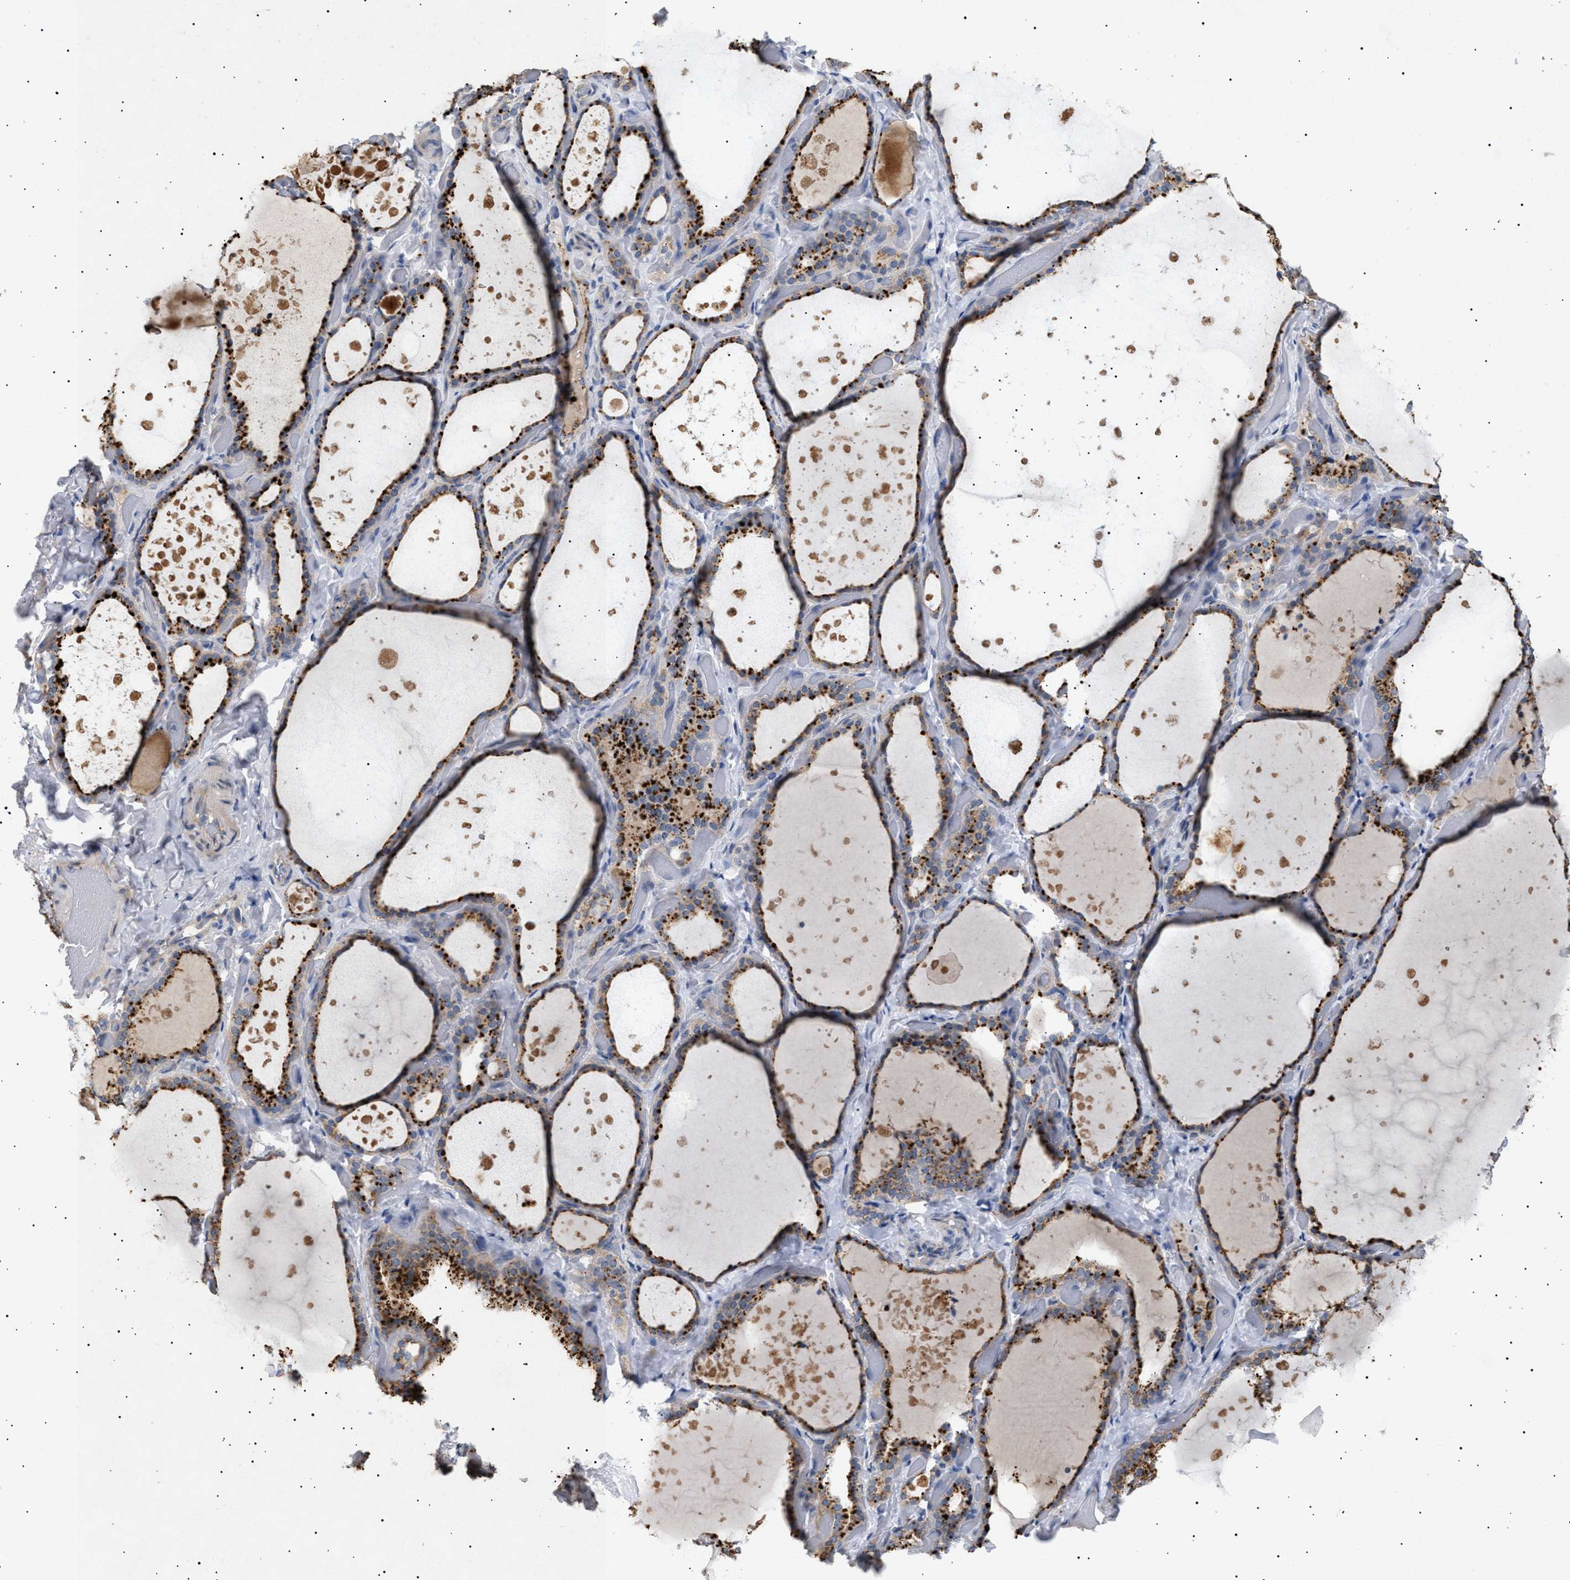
{"staining": {"intensity": "strong", "quantity": ">75%", "location": "cytoplasmic/membranous"}, "tissue": "thyroid gland", "cell_type": "Glandular cells", "image_type": "normal", "snomed": [{"axis": "morphology", "description": "Normal tissue, NOS"}, {"axis": "topography", "description": "Thyroid gland"}], "caption": "A high-resolution image shows immunohistochemistry (IHC) staining of normal thyroid gland, which displays strong cytoplasmic/membranous expression in about >75% of glandular cells.", "gene": "SIRT5", "patient": {"sex": "female", "age": 44}}